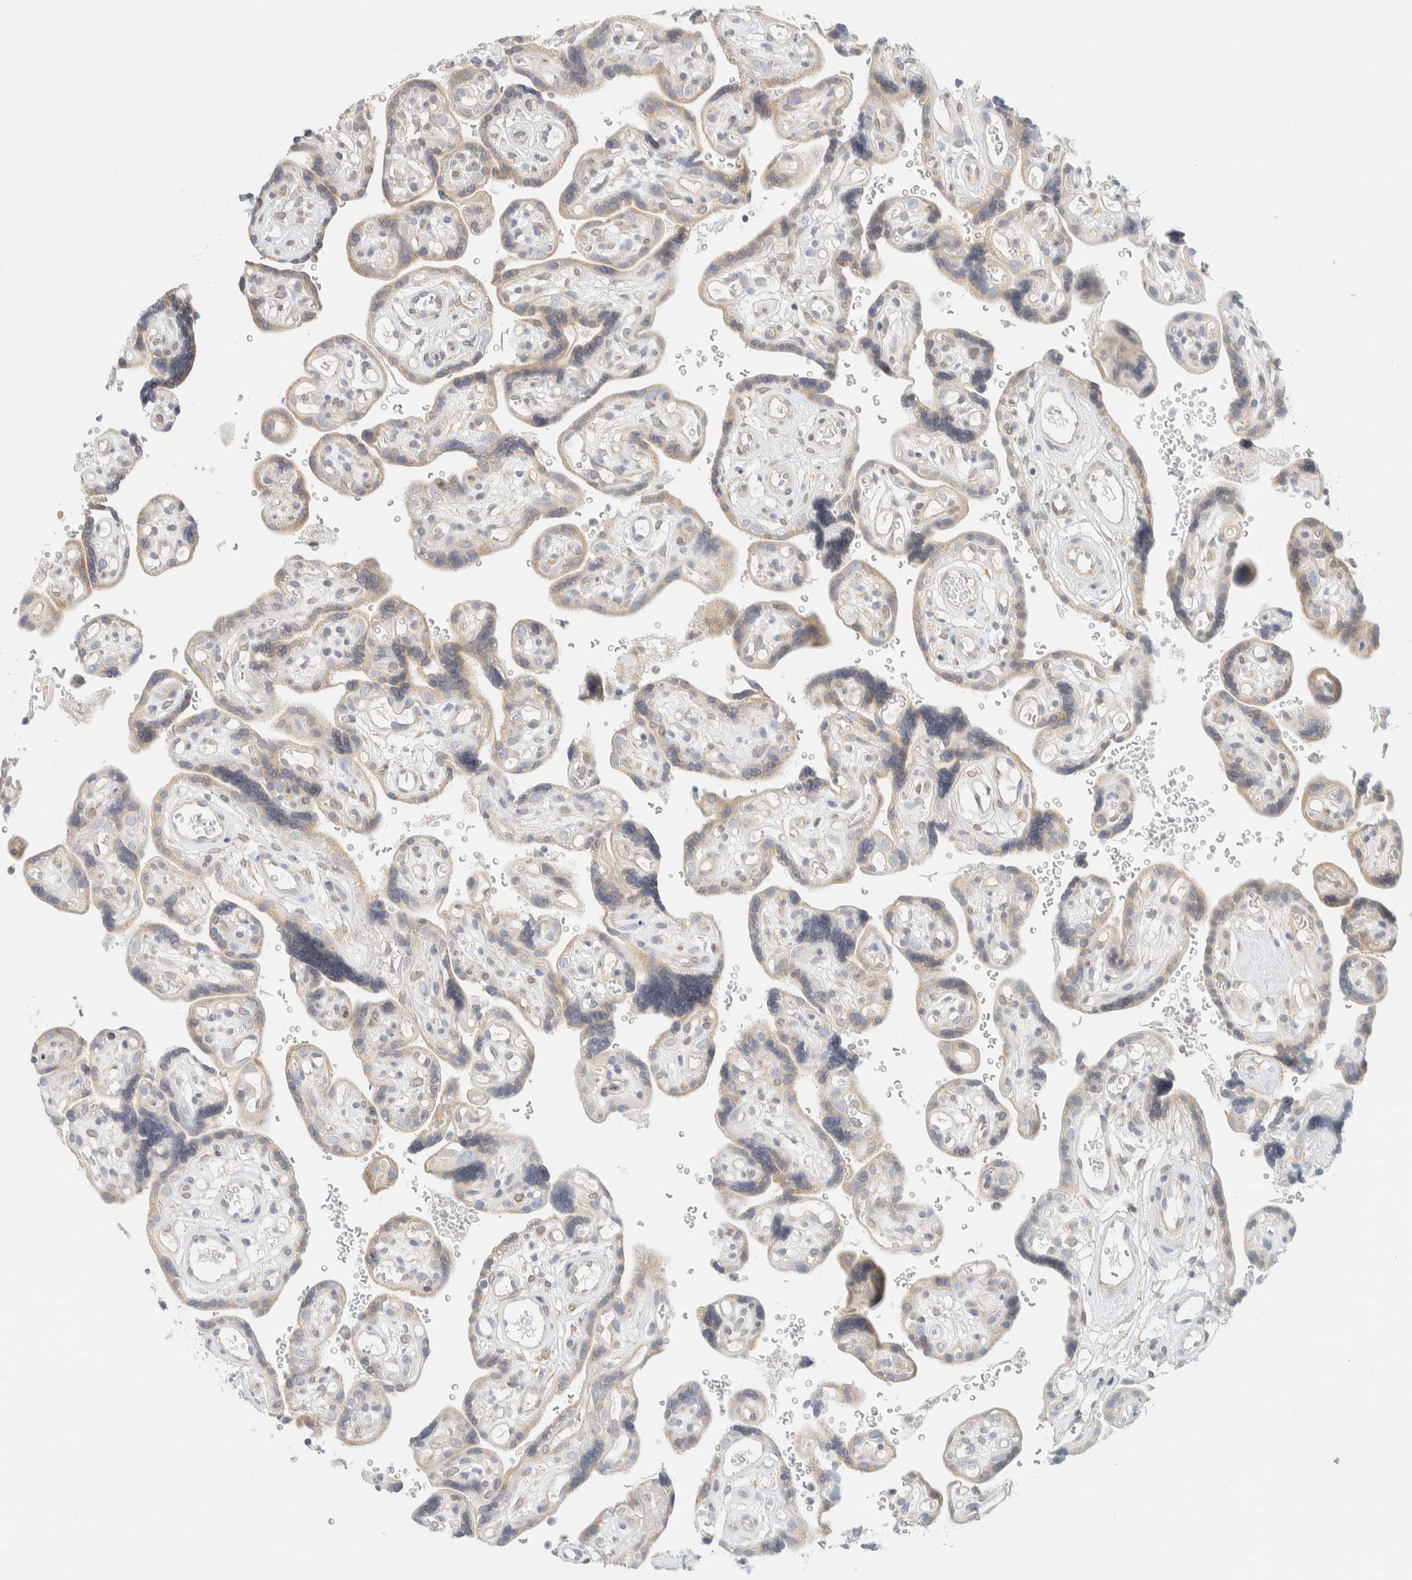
{"staining": {"intensity": "moderate", "quantity": ">75%", "location": "cytoplasmic/membranous"}, "tissue": "placenta", "cell_type": "Decidual cells", "image_type": "normal", "snomed": [{"axis": "morphology", "description": "Normal tissue, NOS"}, {"axis": "topography", "description": "Placenta"}], "caption": "Unremarkable placenta was stained to show a protein in brown. There is medium levels of moderate cytoplasmic/membranous staining in approximately >75% of decidual cells.", "gene": "NT5C", "patient": {"sex": "female", "age": 30}}